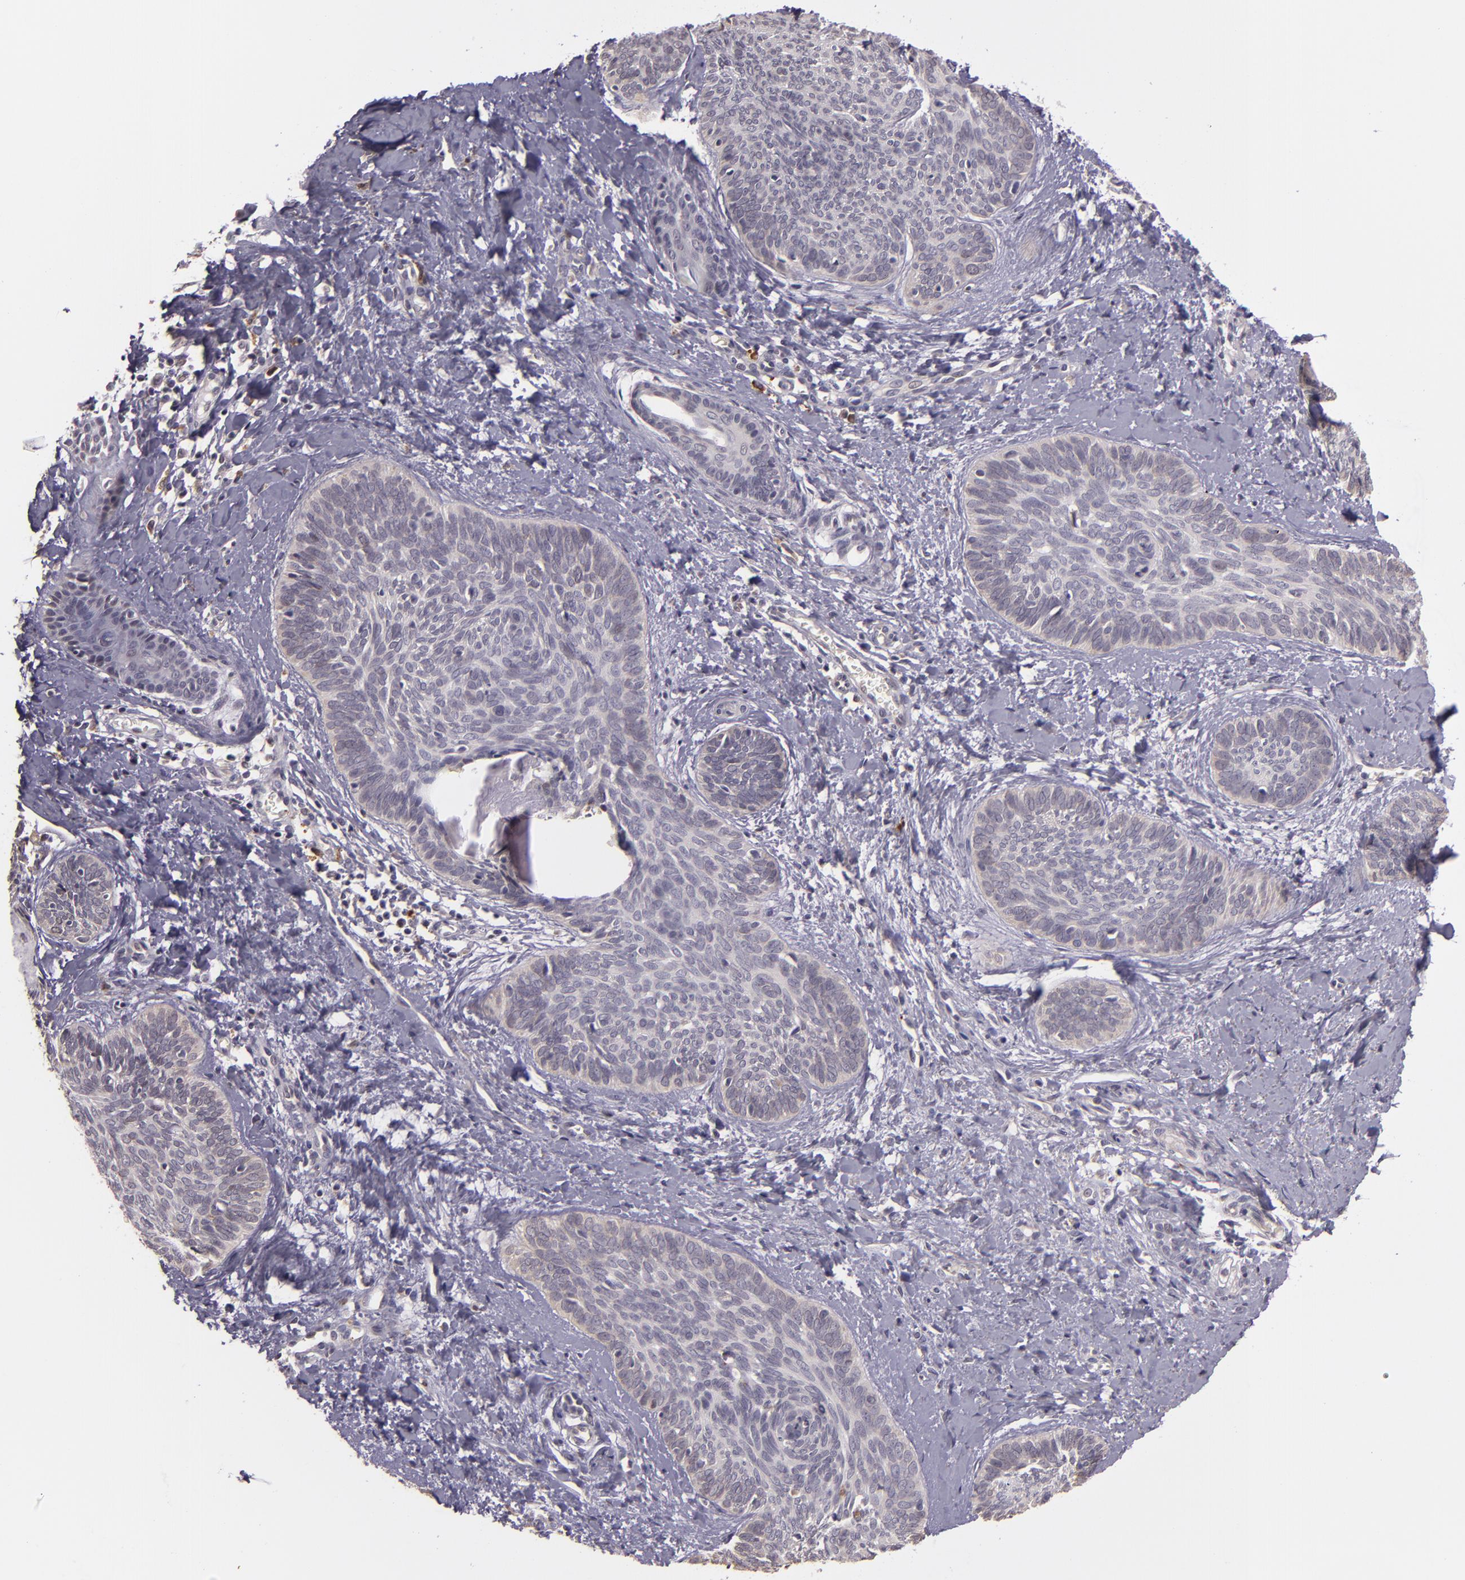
{"staining": {"intensity": "negative", "quantity": "none", "location": "none"}, "tissue": "skin cancer", "cell_type": "Tumor cells", "image_type": "cancer", "snomed": [{"axis": "morphology", "description": "Basal cell carcinoma"}, {"axis": "topography", "description": "Skin"}], "caption": "This histopathology image is of skin cancer (basal cell carcinoma) stained with IHC to label a protein in brown with the nuclei are counter-stained blue. There is no expression in tumor cells.", "gene": "SYTL4", "patient": {"sex": "female", "age": 81}}